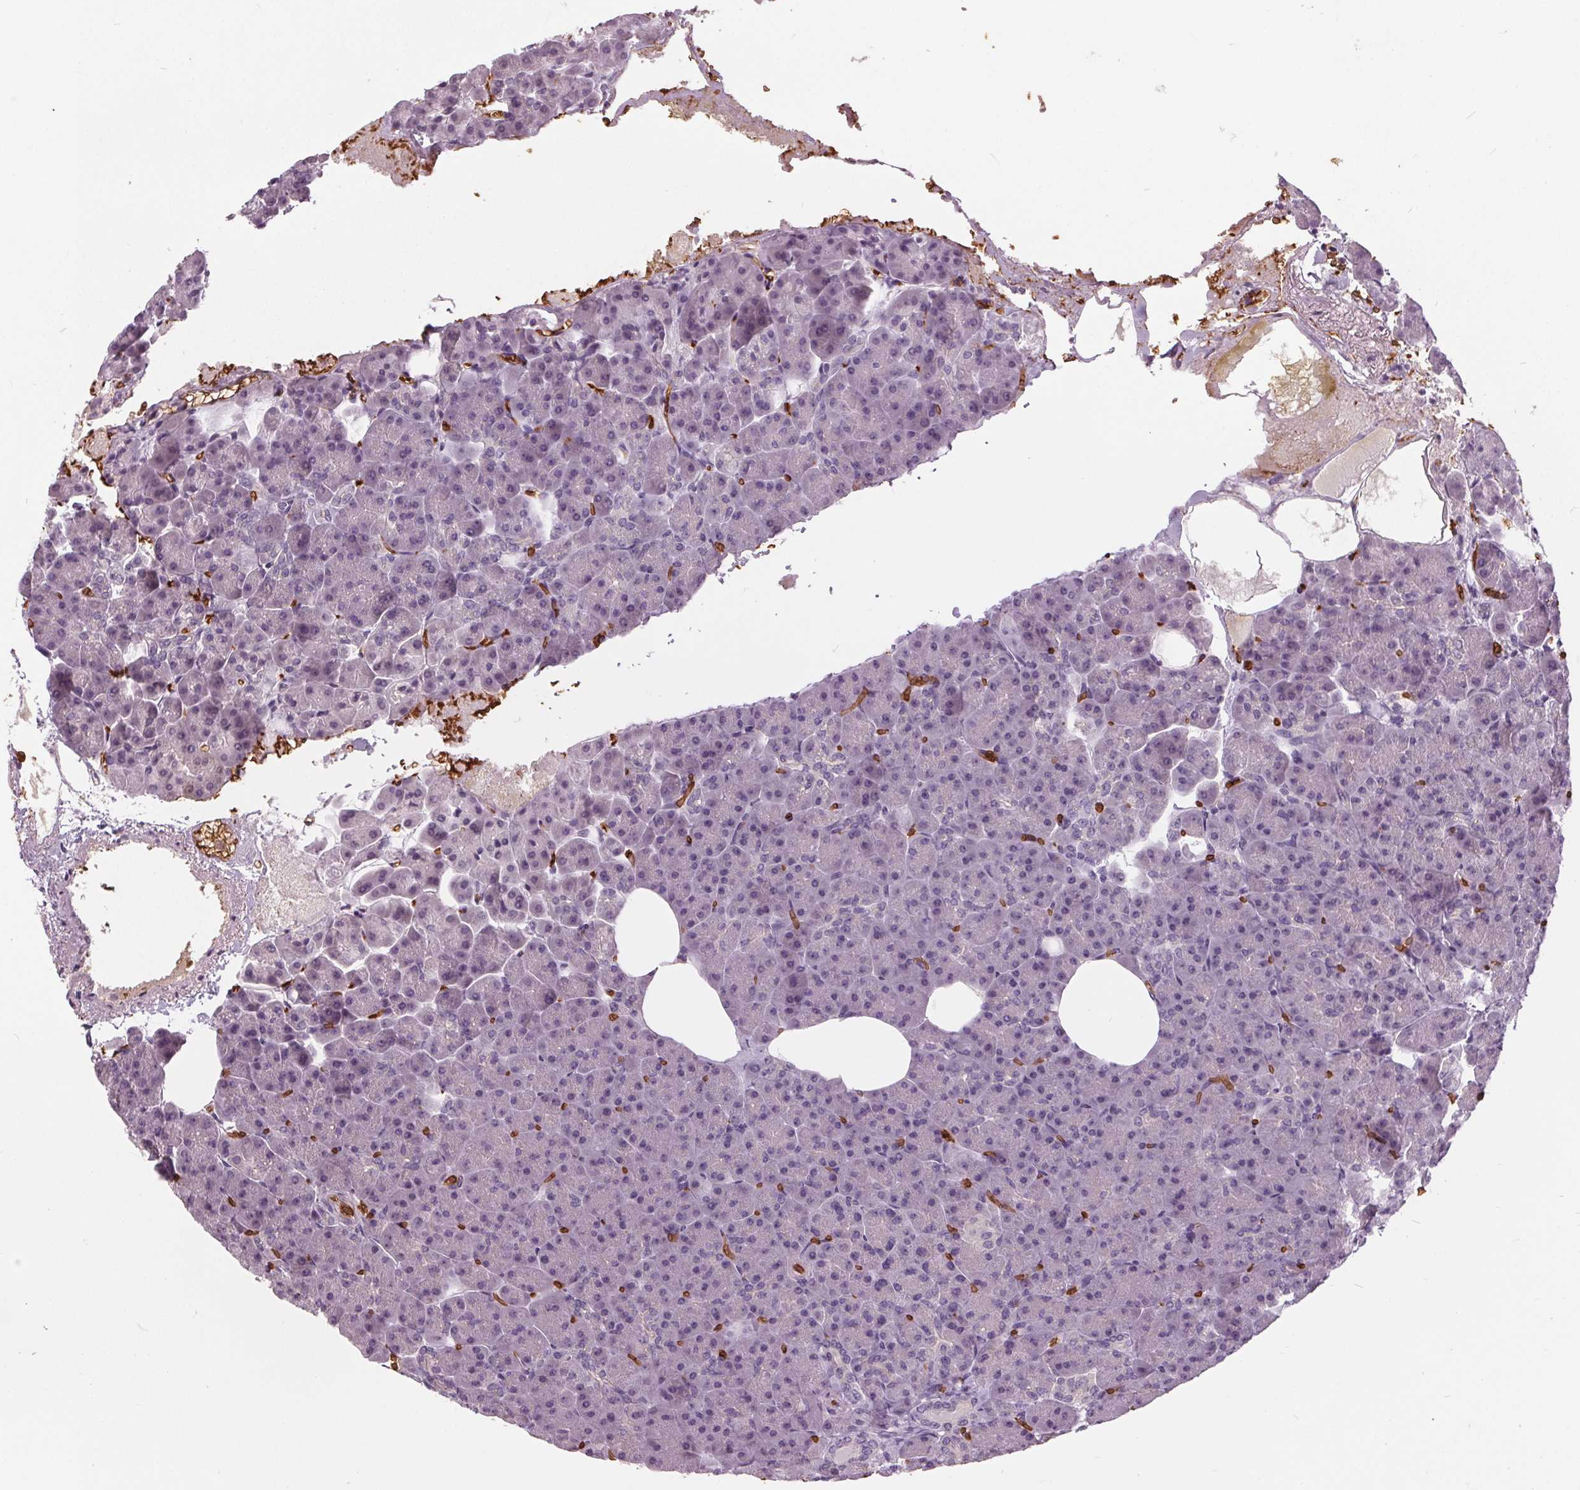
{"staining": {"intensity": "negative", "quantity": "none", "location": "none"}, "tissue": "pancreas", "cell_type": "Exocrine glandular cells", "image_type": "normal", "snomed": [{"axis": "morphology", "description": "Normal tissue, NOS"}, {"axis": "topography", "description": "Pancreas"}], "caption": "Human pancreas stained for a protein using immunohistochemistry (IHC) shows no expression in exocrine glandular cells.", "gene": "SLC4A1", "patient": {"sex": "female", "age": 74}}